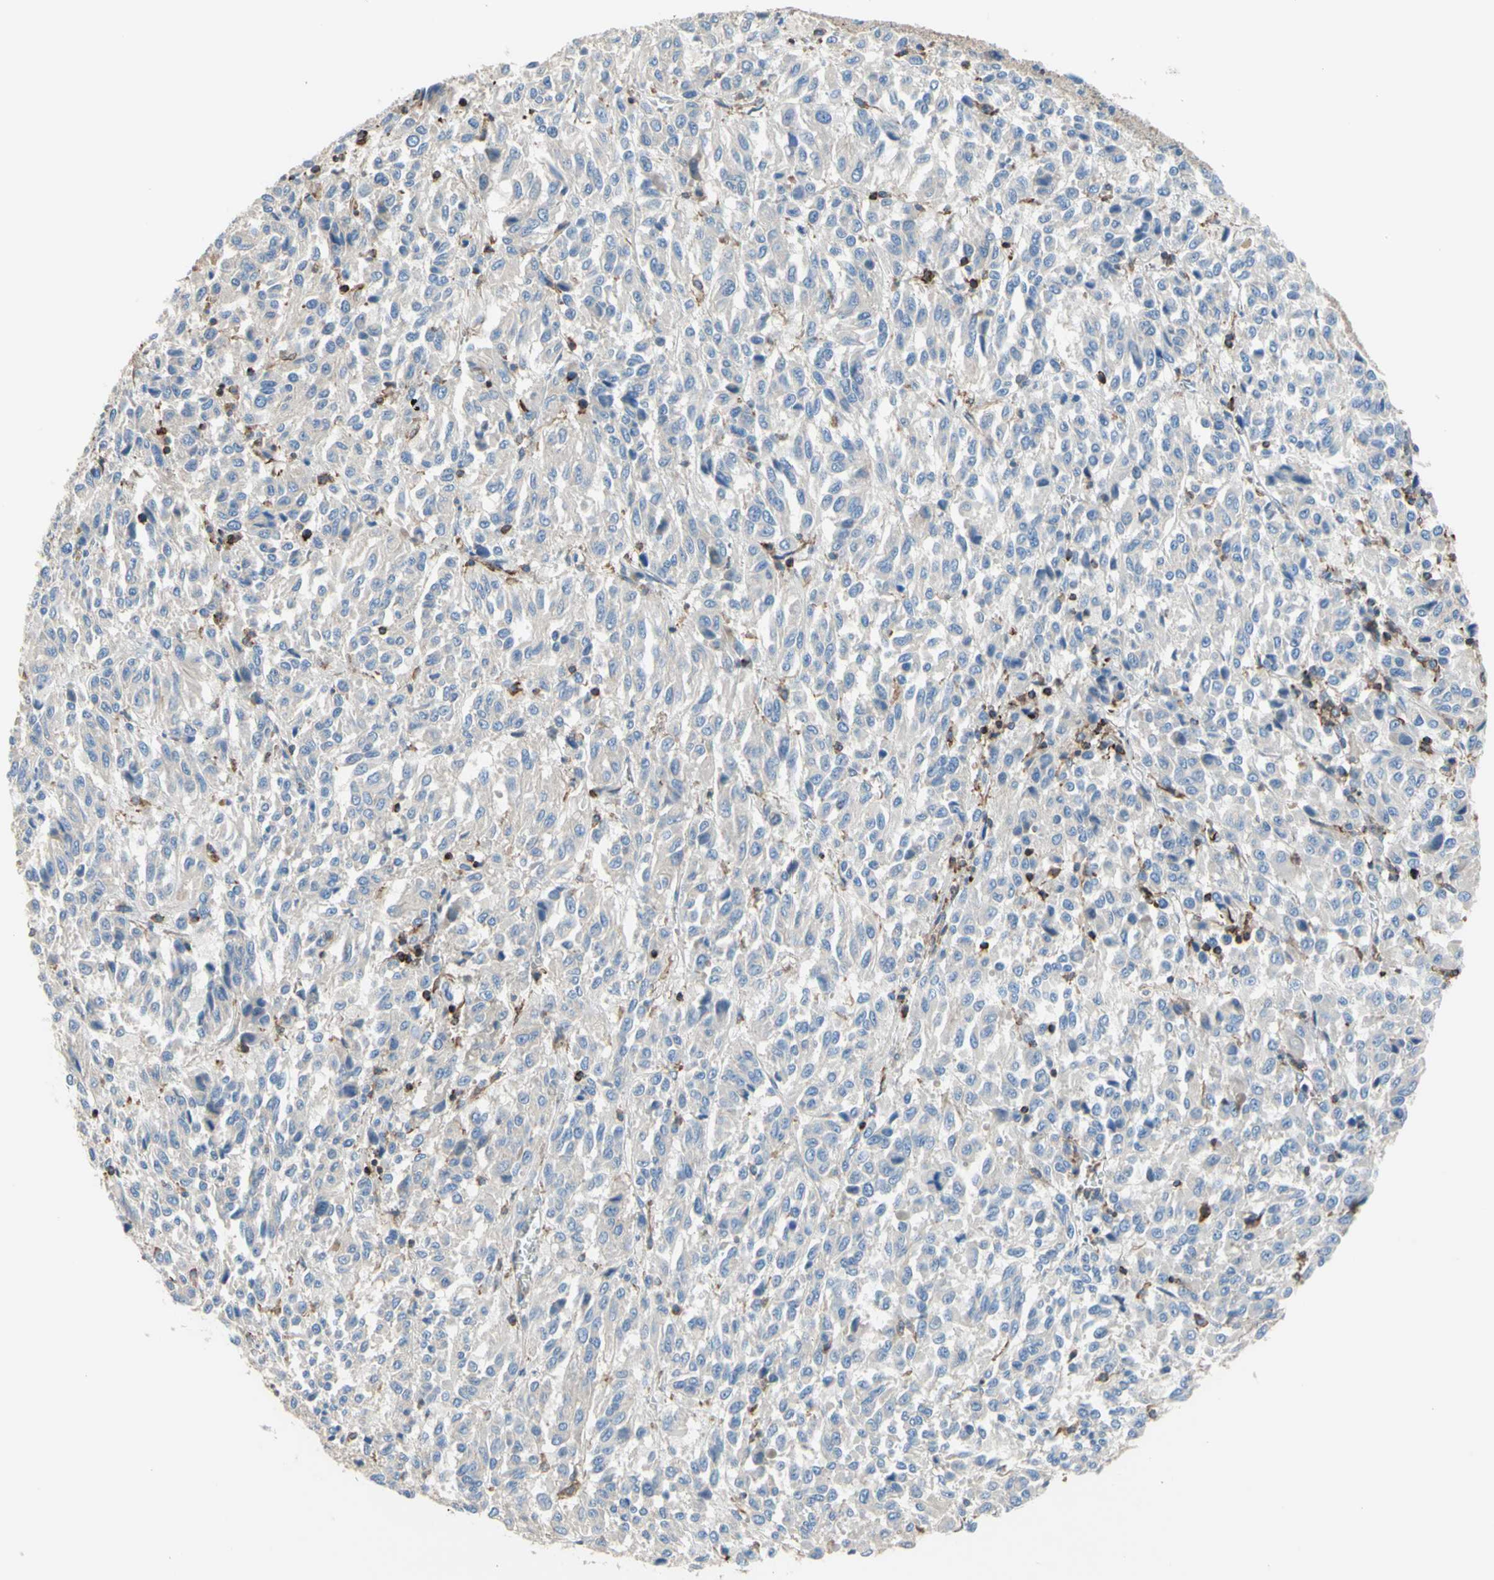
{"staining": {"intensity": "negative", "quantity": "none", "location": "none"}, "tissue": "melanoma", "cell_type": "Tumor cells", "image_type": "cancer", "snomed": [{"axis": "morphology", "description": "Malignant melanoma, Metastatic site"}, {"axis": "topography", "description": "Lung"}], "caption": "Immunohistochemical staining of melanoma exhibits no significant staining in tumor cells. (DAB IHC, high magnification).", "gene": "SEMA4C", "patient": {"sex": "male", "age": 64}}